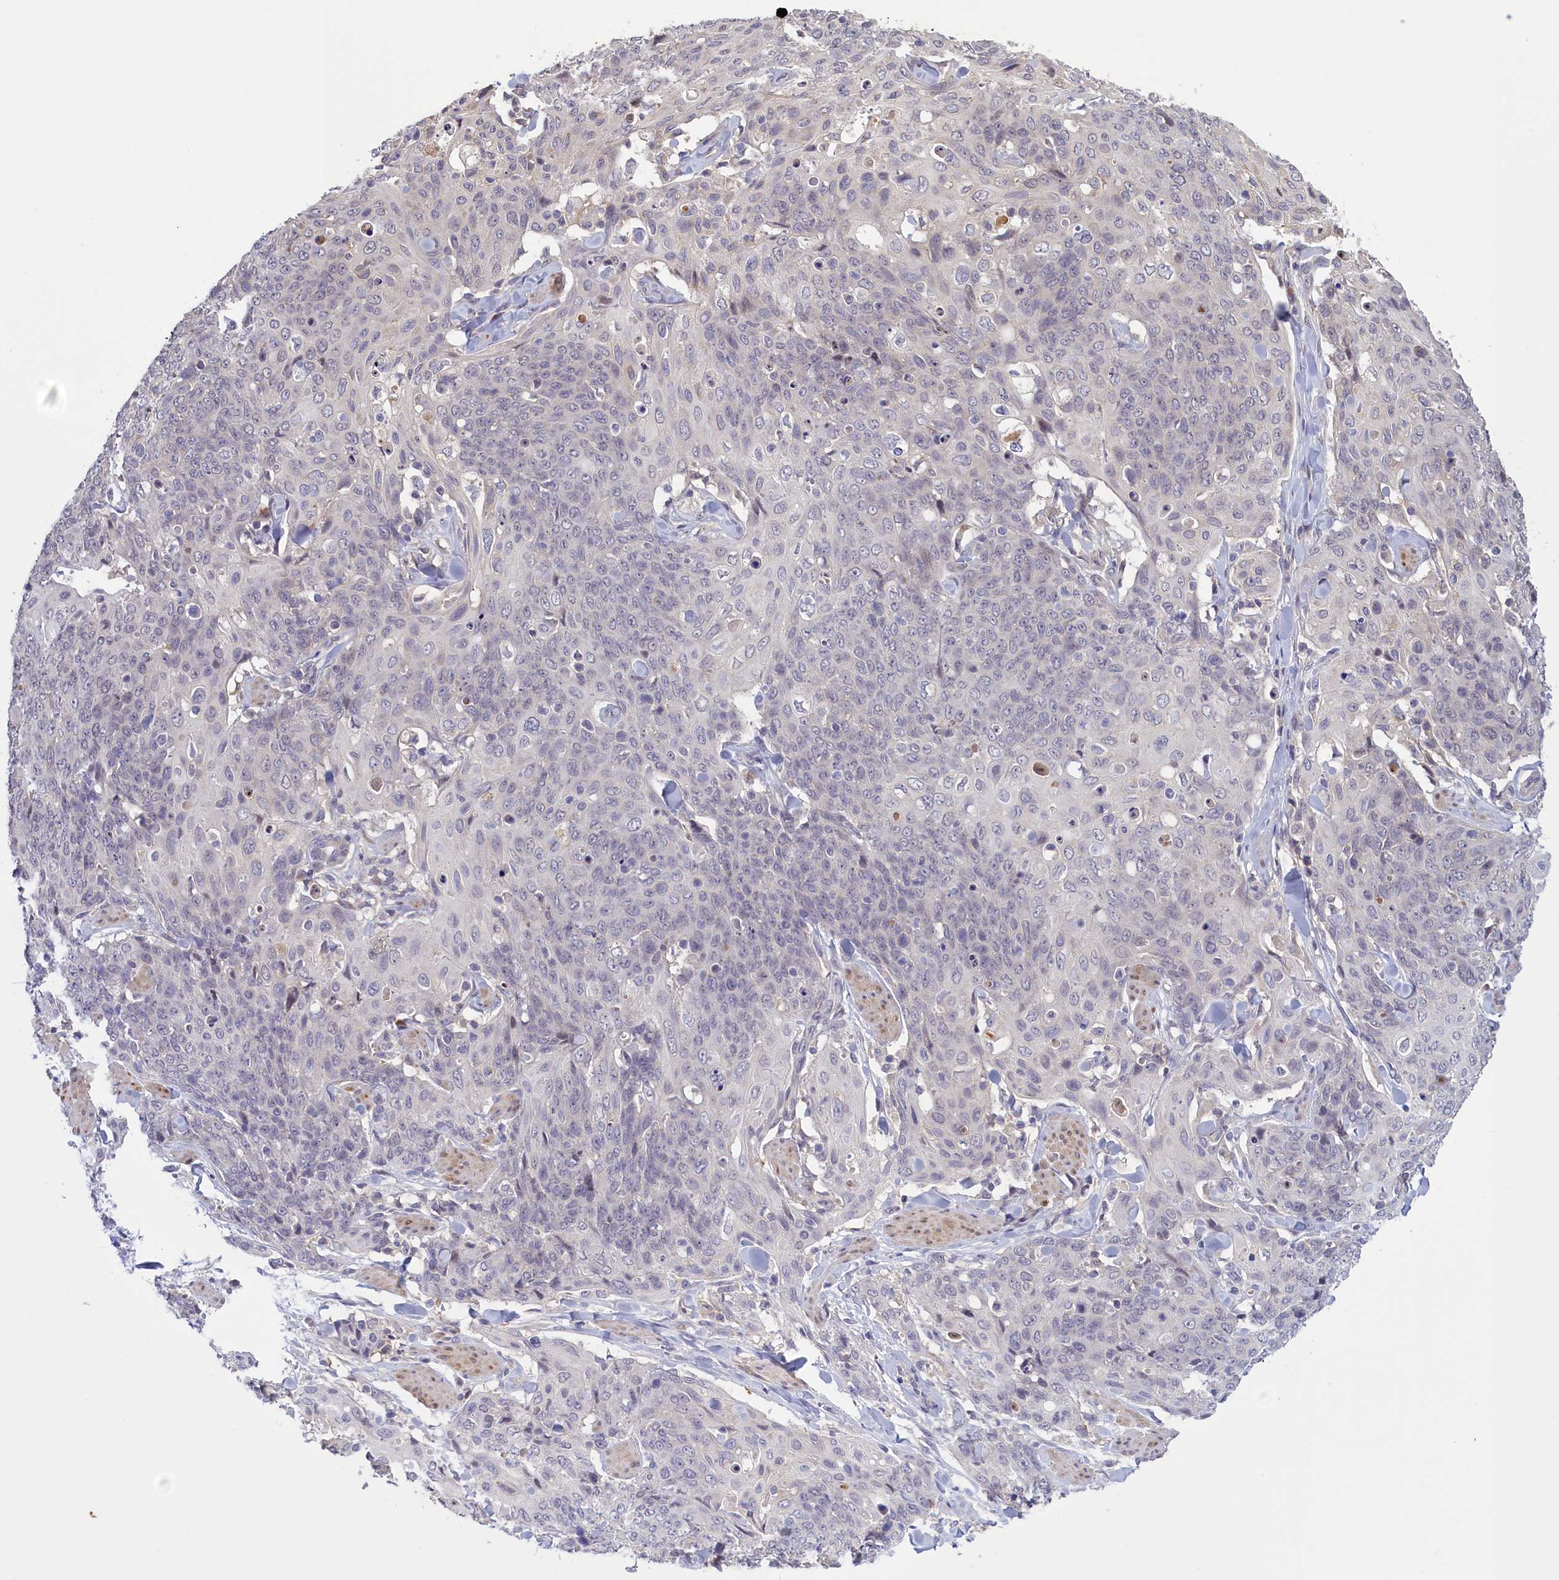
{"staining": {"intensity": "negative", "quantity": "none", "location": "none"}, "tissue": "skin cancer", "cell_type": "Tumor cells", "image_type": "cancer", "snomed": [{"axis": "morphology", "description": "Squamous cell carcinoma, NOS"}, {"axis": "topography", "description": "Skin"}, {"axis": "topography", "description": "Vulva"}], "caption": "High power microscopy histopathology image of an immunohistochemistry photomicrograph of skin cancer (squamous cell carcinoma), revealing no significant staining in tumor cells.", "gene": "RRAD", "patient": {"sex": "female", "age": 85}}